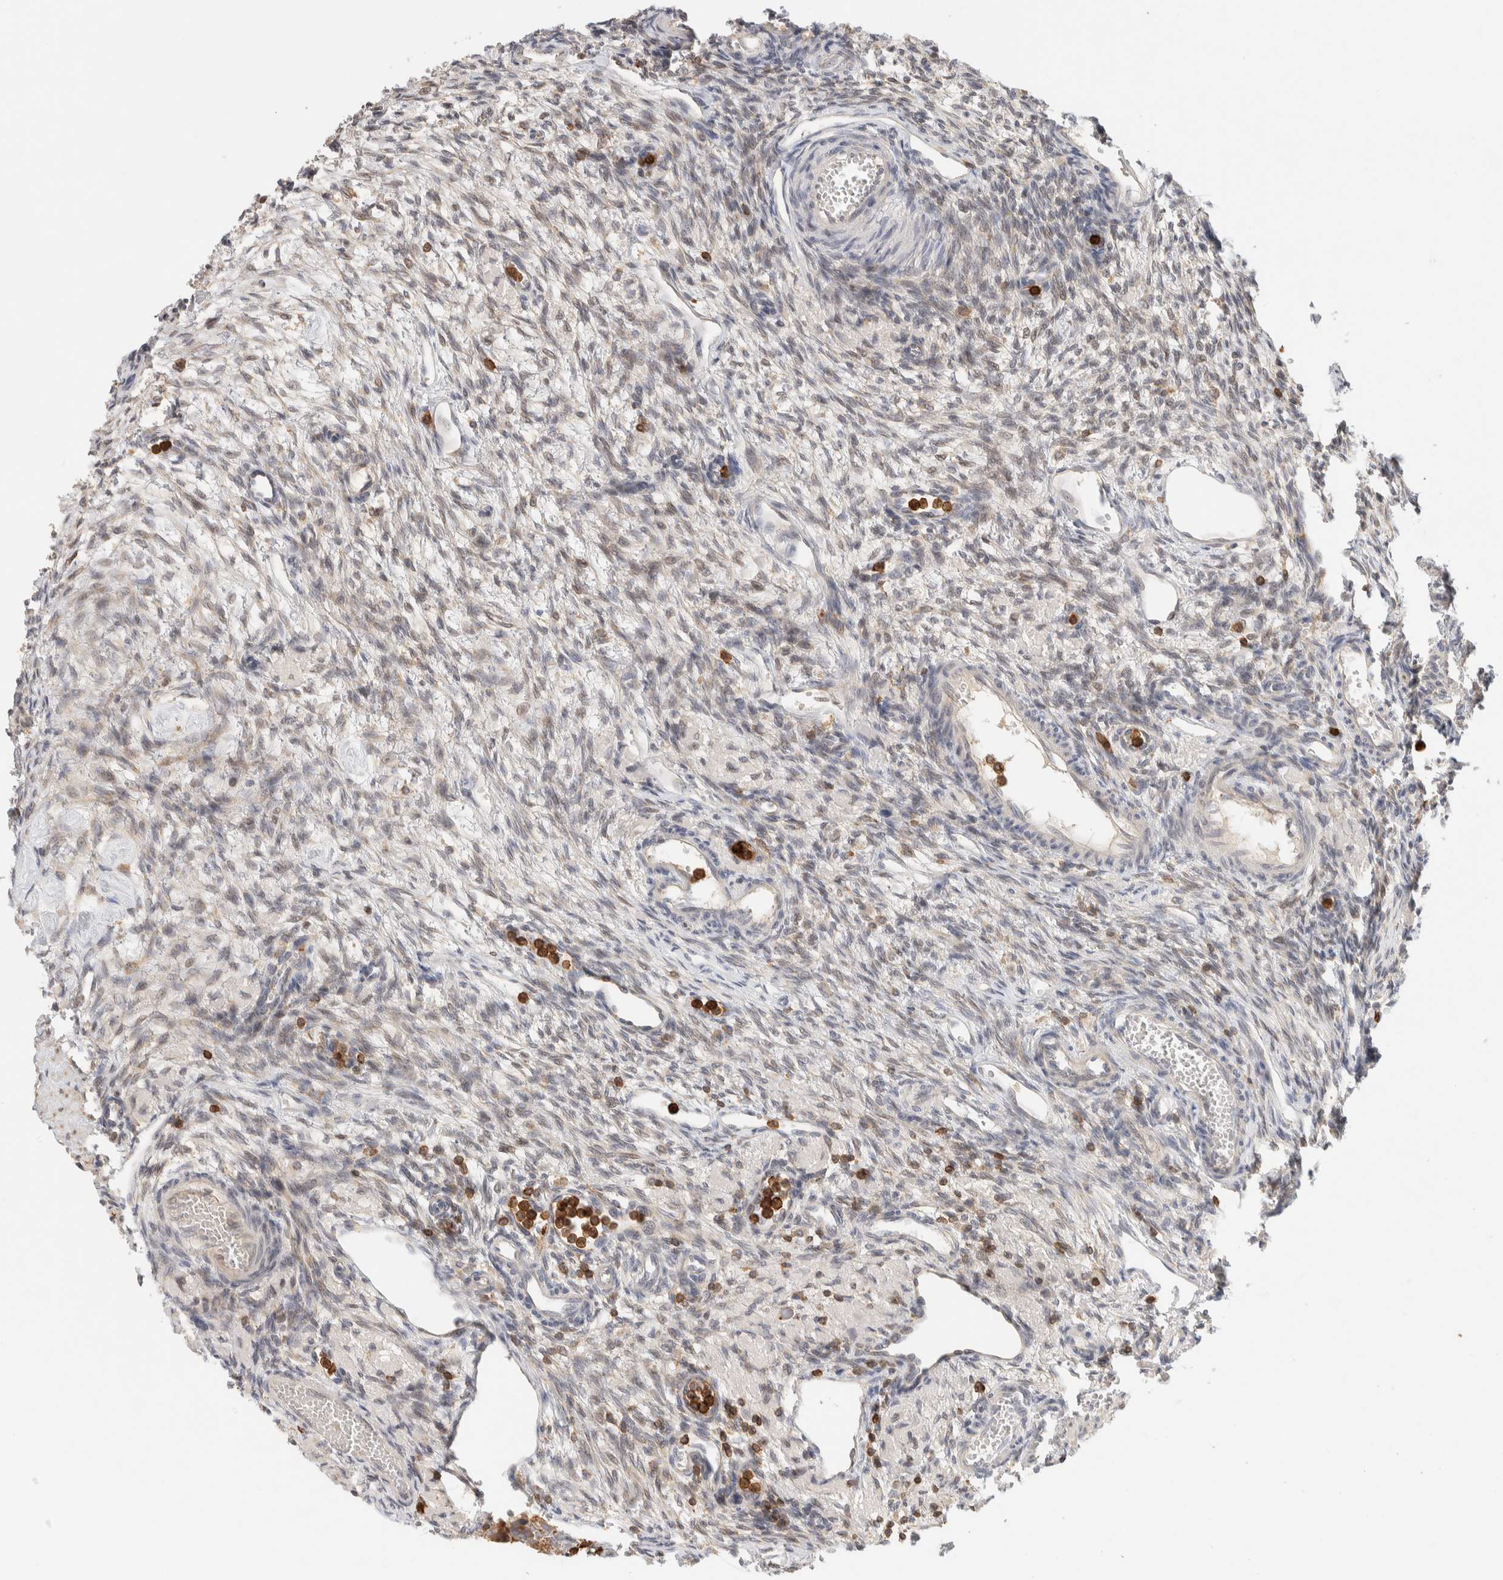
{"staining": {"intensity": "weak", "quantity": "<25%", "location": "cytoplasmic/membranous"}, "tissue": "ovary", "cell_type": "Ovarian stroma cells", "image_type": "normal", "snomed": [{"axis": "morphology", "description": "Normal tissue, NOS"}, {"axis": "topography", "description": "Ovary"}], "caption": "Immunohistochemistry (IHC) of benign human ovary demonstrates no expression in ovarian stroma cells.", "gene": "RUNDC1", "patient": {"sex": "female", "age": 33}}